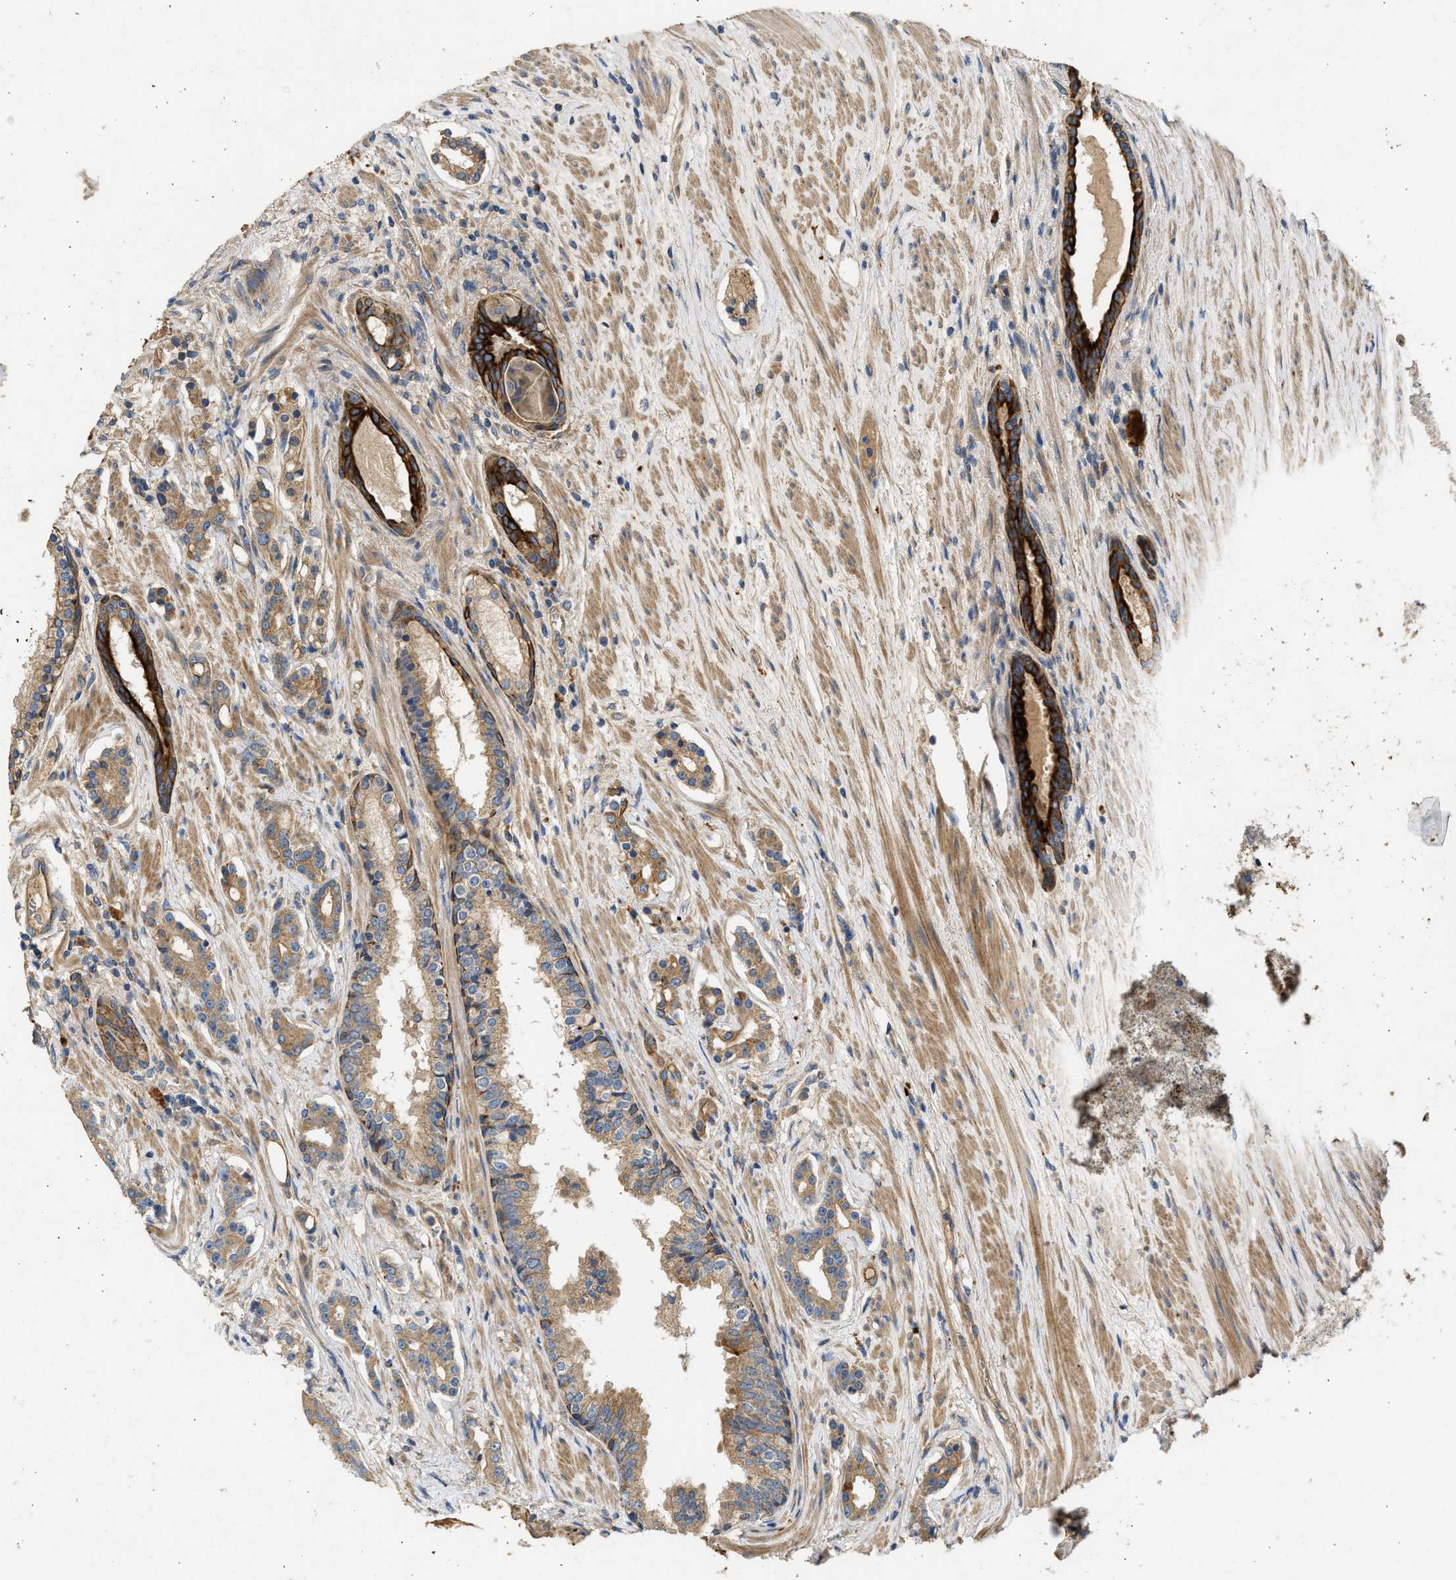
{"staining": {"intensity": "moderate", "quantity": ">75%", "location": "cytoplasmic/membranous"}, "tissue": "prostate cancer", "cell_type": "Tumor cells", "image_type": "cancer", "snomed": [{"axis": "morphology", "description": "Adenocarcinoma, High grade"}, {"axis": "topography", "description": "Prostate"}], "caption": "This histopathology image displays prostate cancer (adenocarcinoma (high-grade)) stained with immunohistochemistry to label a protein in brown. The cytoplasmic/membranous of tumor cells show moderate positivity for the protein. Nuclei are counter-stained blue.", "gene": "CSRNP2", "patient": {"sex": "male", "age": 71}}